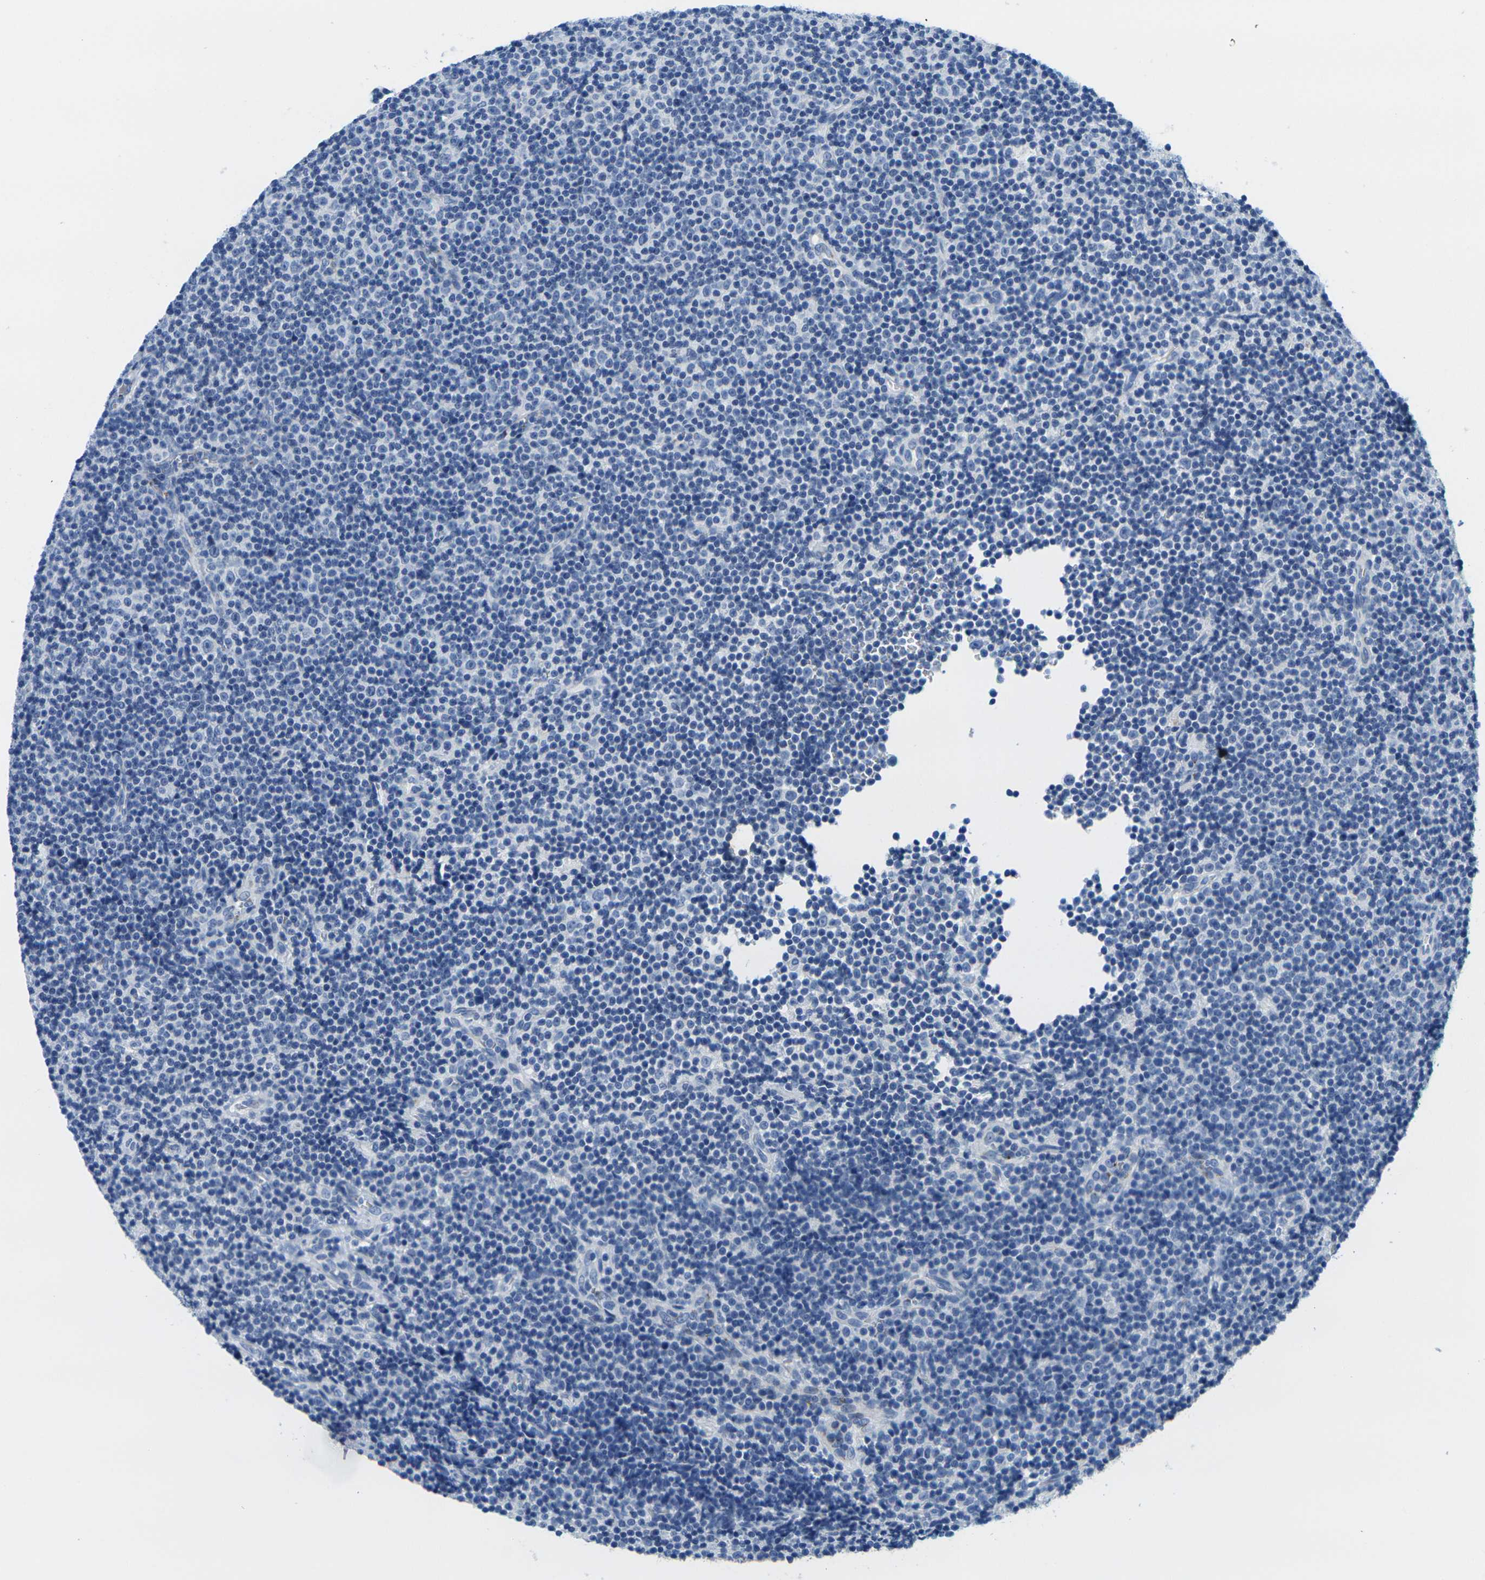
{"staining": {"intensity": "negative", "quantity": "none", "location": "none"}, "tissue": "lymphoma", "cell_type": "Tumor cells", "image_type": "cancer", "snomed": [{"axis": "morphology", "description": "Malignant lymphoma, non-Hodgkin's type, Low grade"}, {"axis": "topography", "description": "Lymph node"}], "caption": "Tumor cells are negative for protein expression in human malignant lymphoma, non-Hodgkin's type (low-grade). Nuclei are stained in blue.", "gene": "FAM3D", "patient": {"sex": "female", "age": 67}}